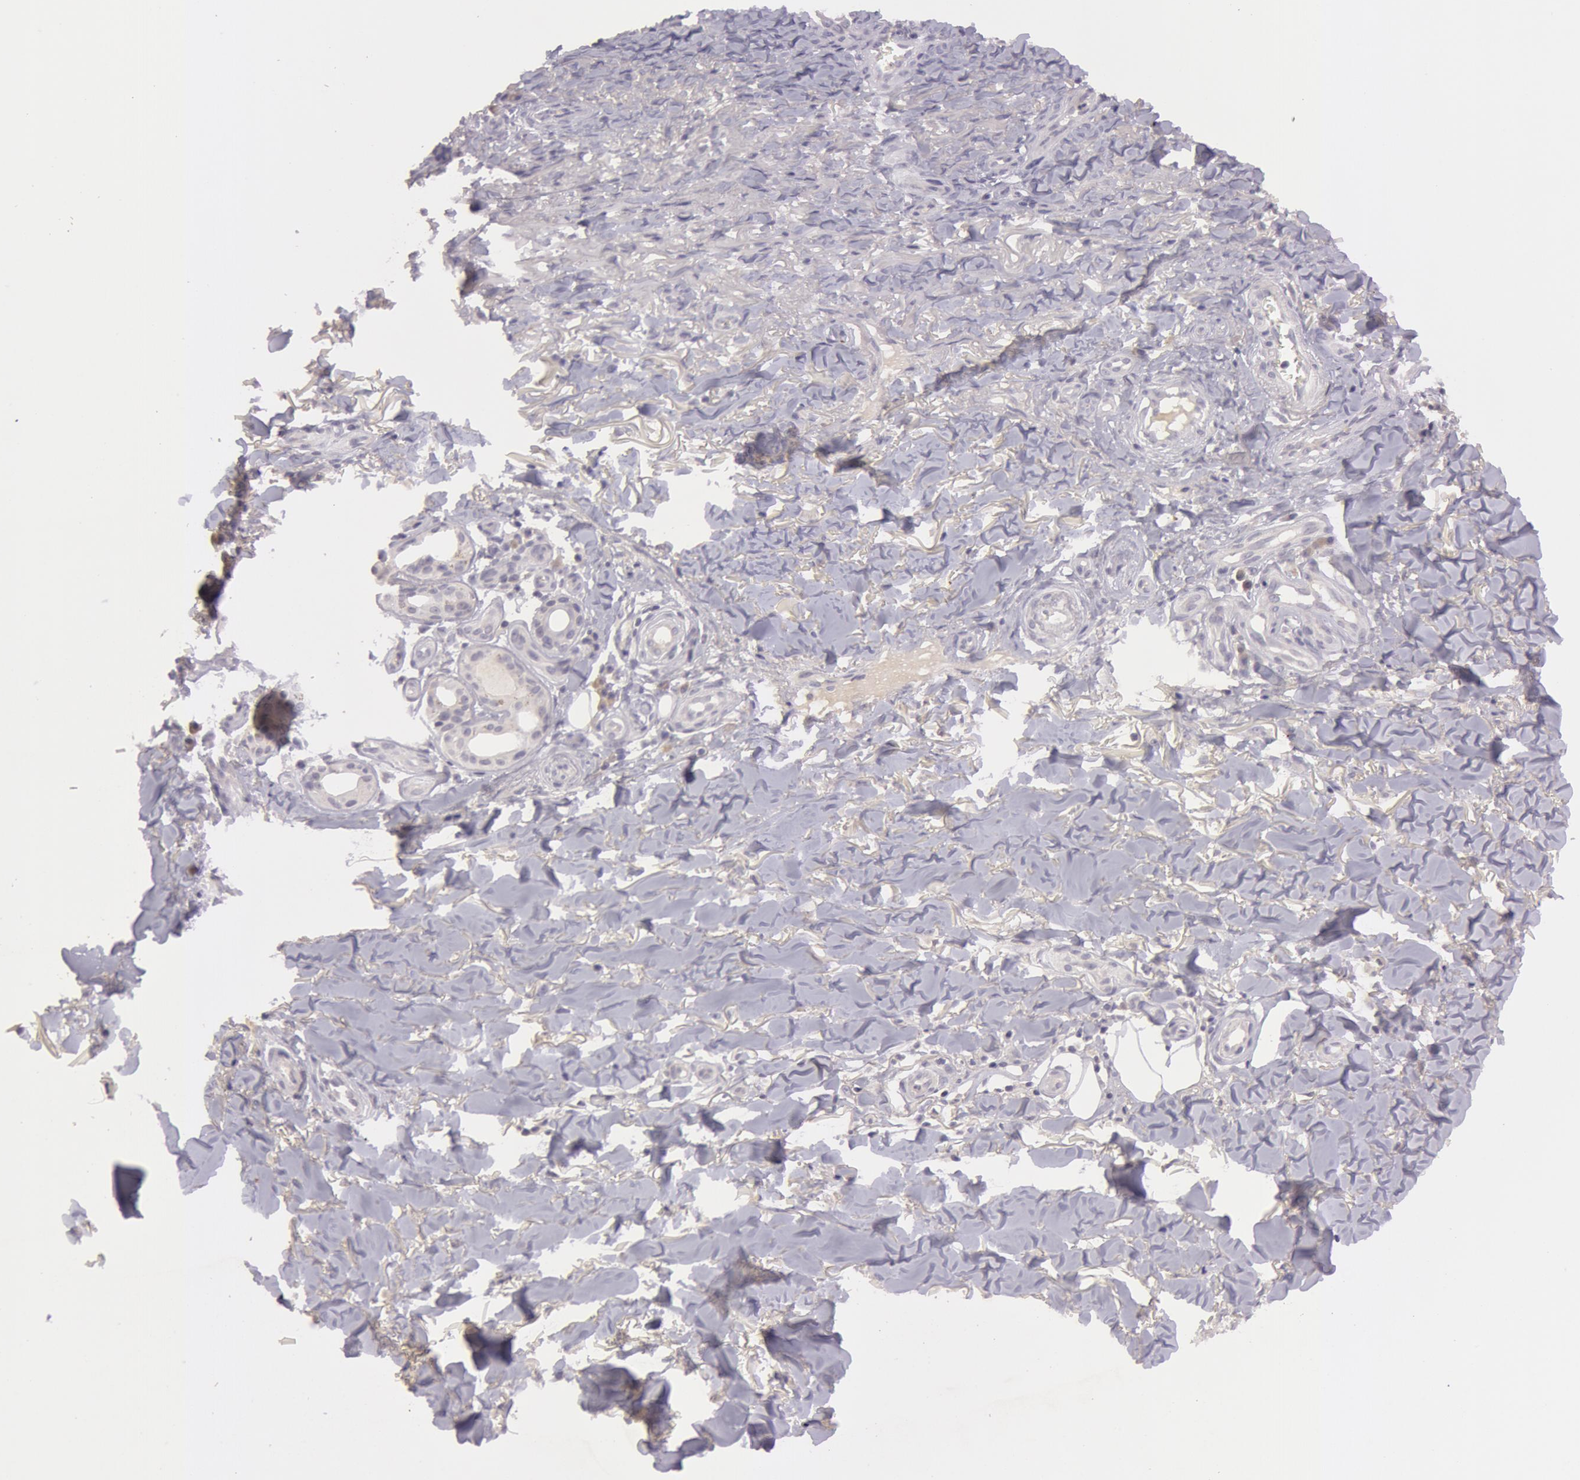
{"staining": {"intensity": "negative", "quantity": "none", "location": "none"}, "tissue": "skin cancer", "cell_type": "Tumor cells", "image_type": "cancer", "snomed": [{"axis": "morphology", "description": "Basal cell carcinoma"}, {"axis": "topography", "description": "Skin"}], "caption": "Tumor cells show no significant expression in skin basal cell carcinoma. The staining was performed using DAB to visualize the protein expression in brown, while the nuclei were stained in blue with hematoxylin (Magnification: 20x).", "gene": "MXRA5", "patient": {"sex": "male", "age": 81}}